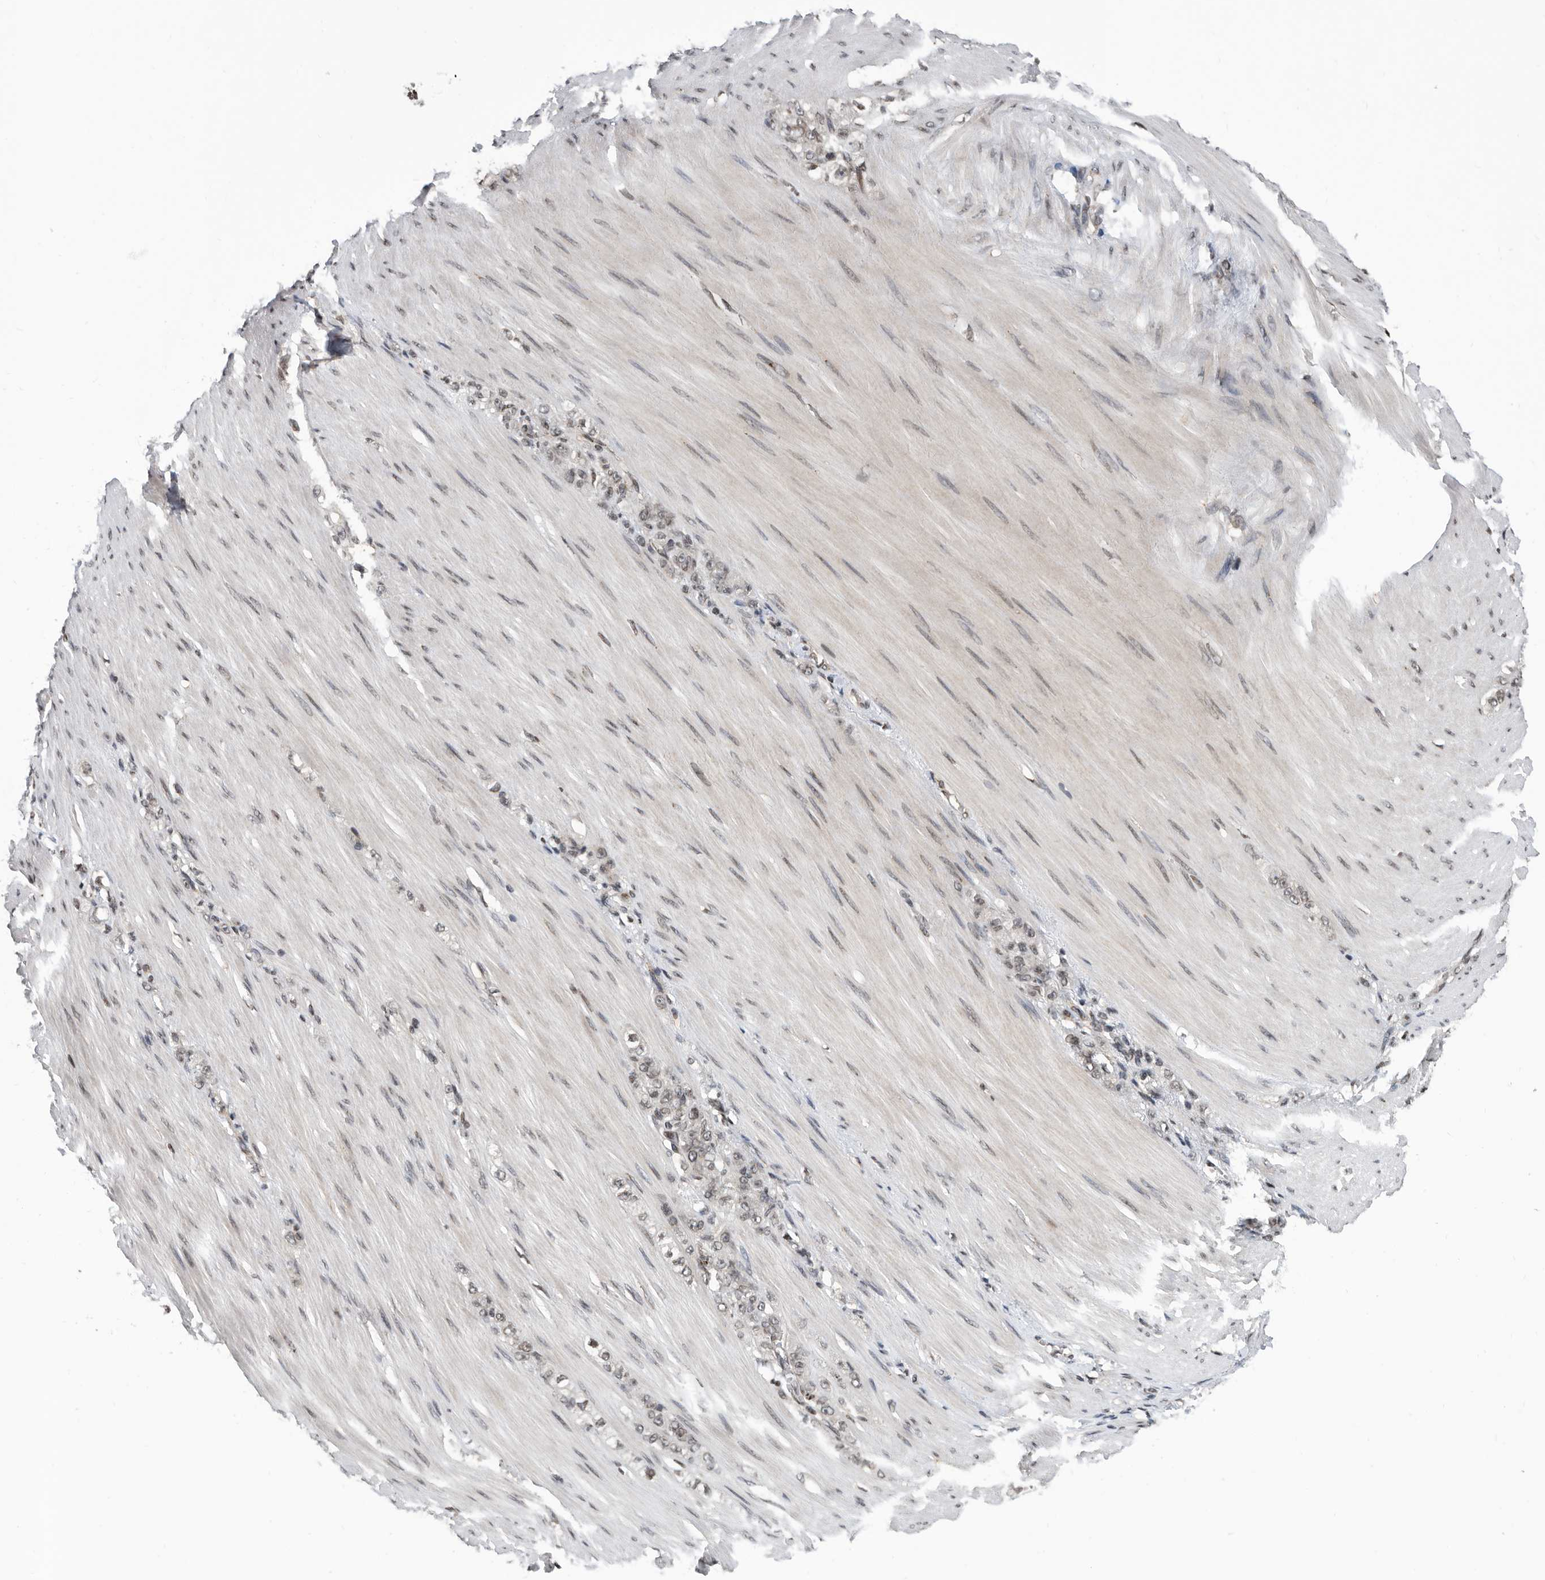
{"staining": {"intensity": "weak", "quantity": "25%-75%", "location": "nuclear"}, "tissue": "stomach cancer", "cell_type": "Tumor cells", "image_type": "cancer", "snomed": [{"axis": "morphology", "description": "Normal tissue, NOS"}, {"axis": "morphology", "description": "Adenocarcinoma, NOS"}, {"axis": "topography", "description": "Stomach"}], "caption": "Stomach adenocarcinoma stained with a brown dye demonstrates weak nuclear positive expression in approximately 25%-75% of tumor cells.", "gene": "SNRNP48", "patient": {"sex": "male", "age": 82}}